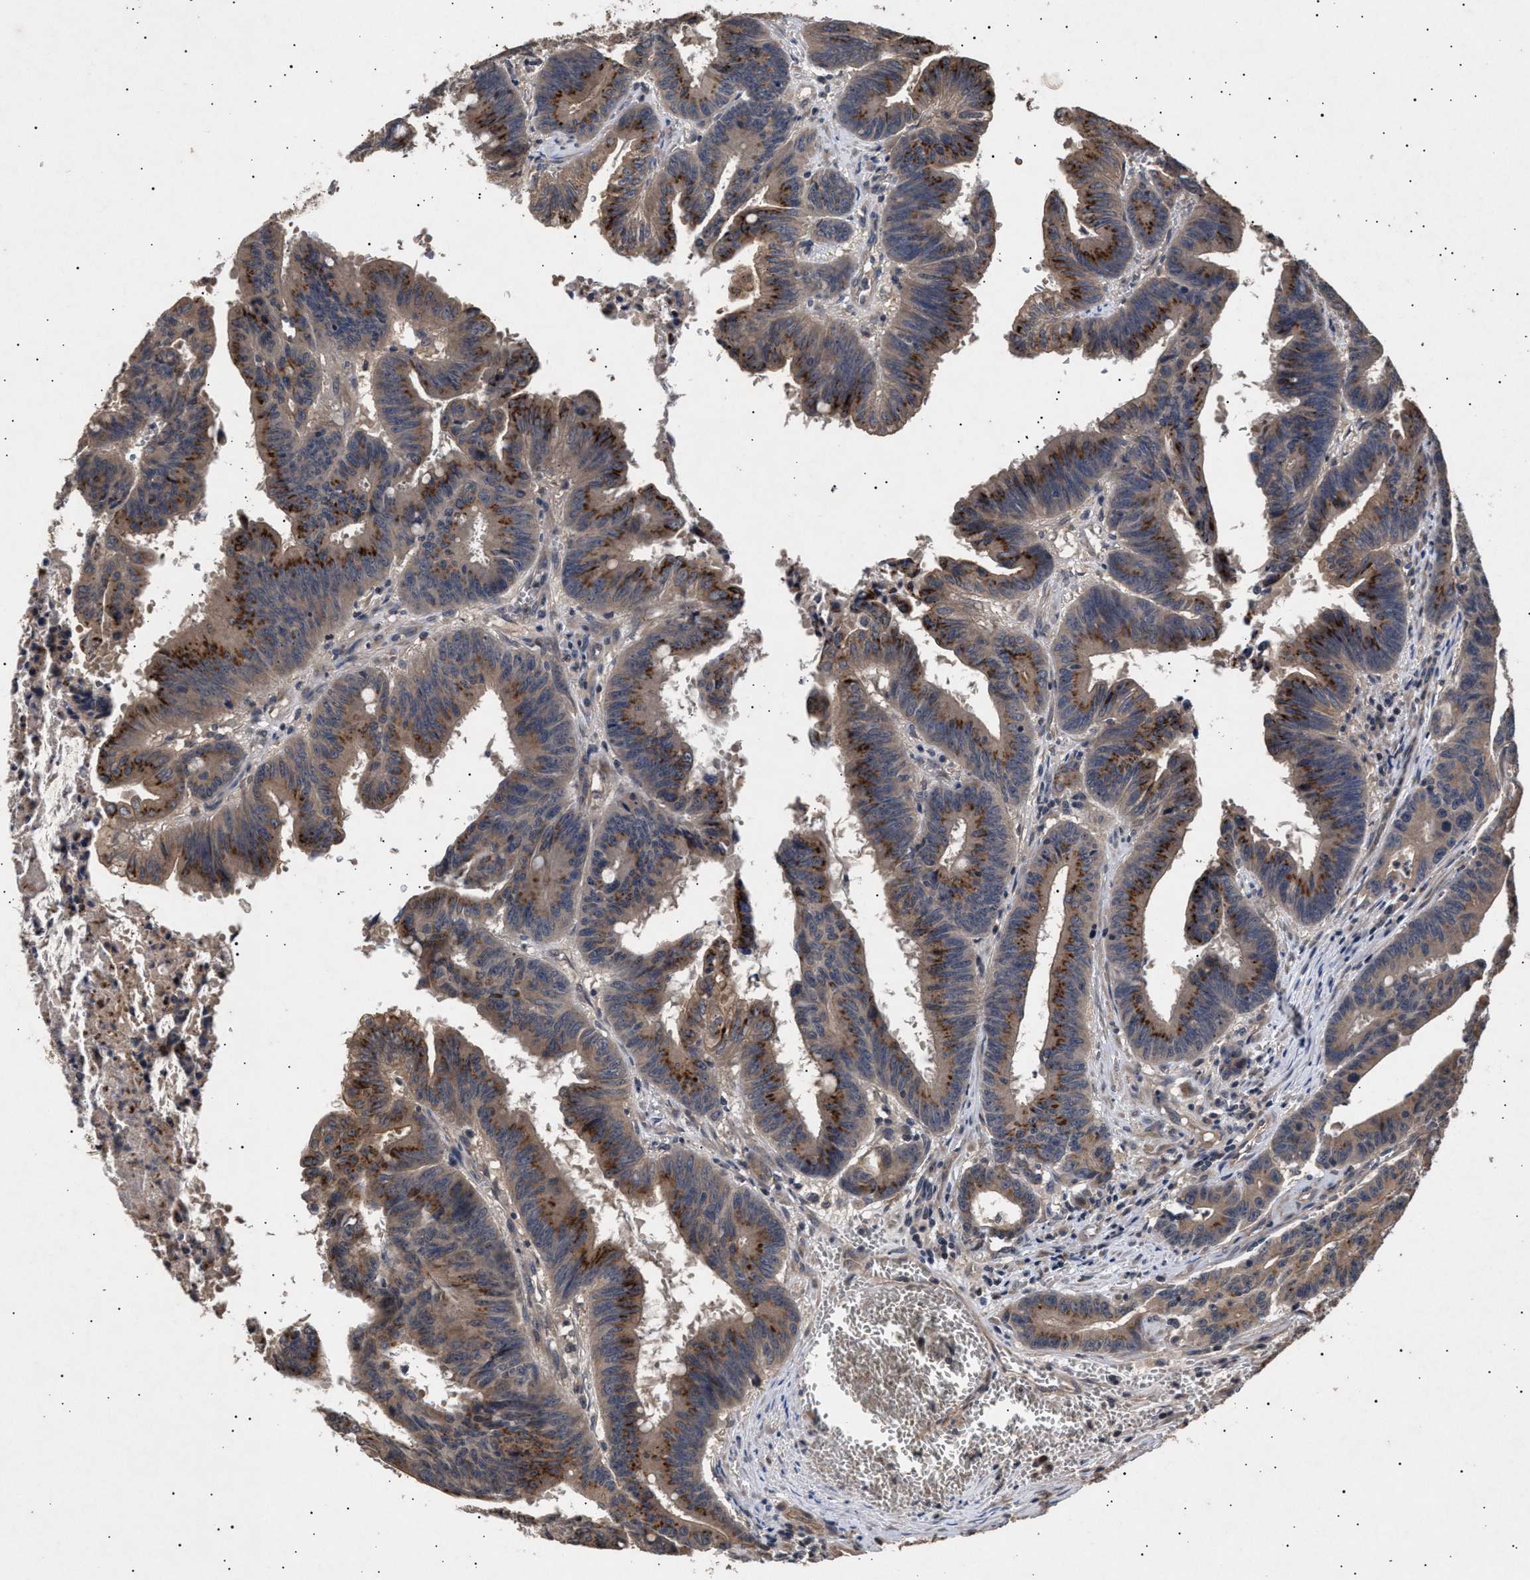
{"staining": {"intensity": "strong", "quantity": "25%-75%", "location": "cytoplasmic/membranous"}, "tissue": "colorectal cancer", "cell_type": "Tumor cells", "image_type": "cancer", "snomed": [{"axis": "morphology", "description": "Adenocarcinoma, NOS"}, {"axis": "topography", "description": "Colon"}], "caption": "Colorectal adenocarcinoma was stained to show a protein in brown. There is high levels of strong cytoplasmic/membranous positivity in about 25%-75% of tumor cells. The protein of interest is stained brown, and the nuclei are stained in blue (DAB IHC with brightfield microscopy, high magnification).", "gene": "ITGB5", "patient": {"sex": "male", "age": 45}}